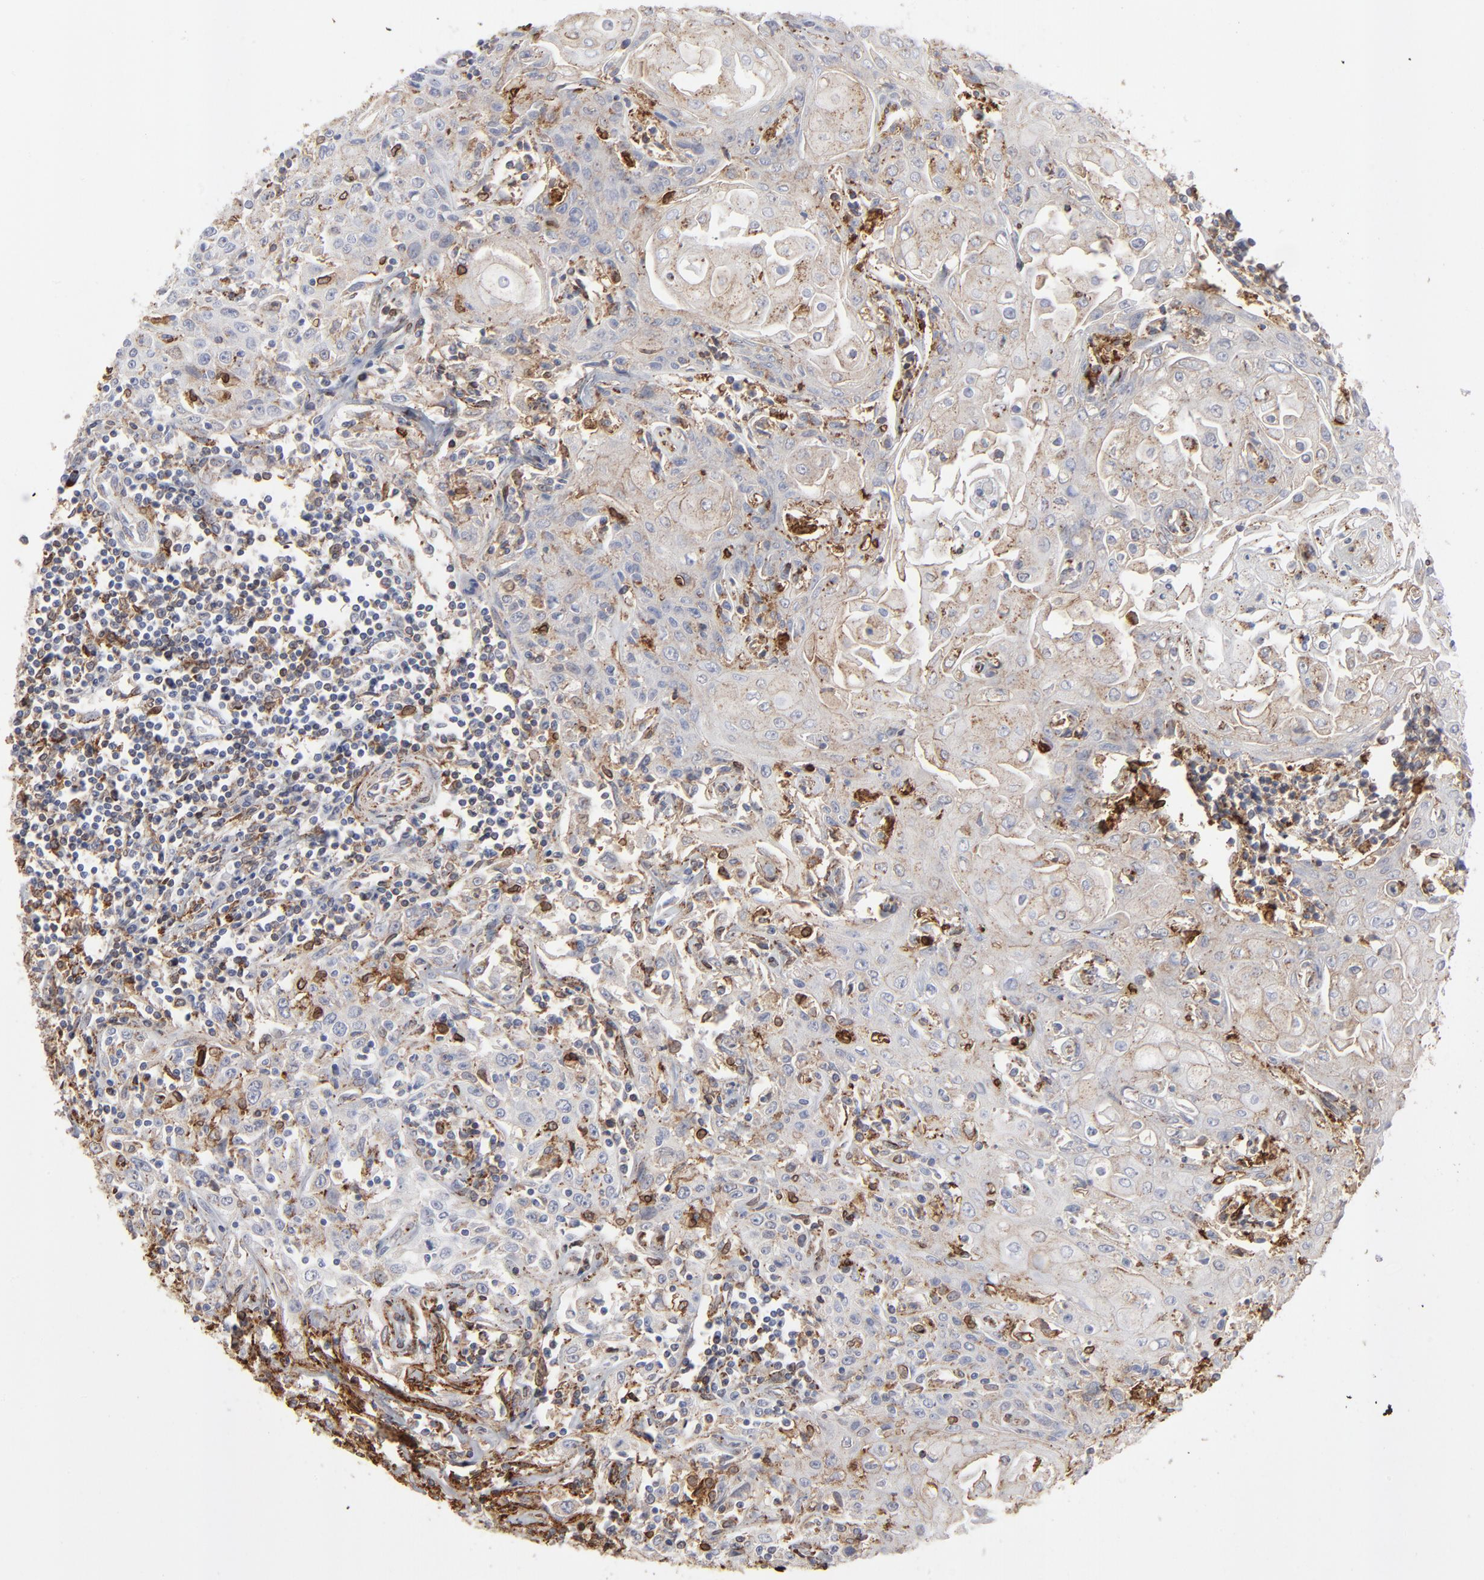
{"staining": {"intensity": "moderate", "quantity": "<25%", "location": "cytoplasmic/membranous"}, "tissue": "head and neck cancer", "cell_type": "Tumor cells", "image_type": "cancer", "snomed": [{"axis": "morphology", "description": "Squamous cell carcinoma, NOS"}, {"axis": "topography", "description": "Oral tissue"}, {"axis": "topography", "description": "Head-Neck"}], "caption": "Human head and neck squamous cell carcinoma stained with a protein marker reveals moderate staining in tumor cells.", "gene": "ANXA5", "patient": {"sex": "female", "age": 76}}